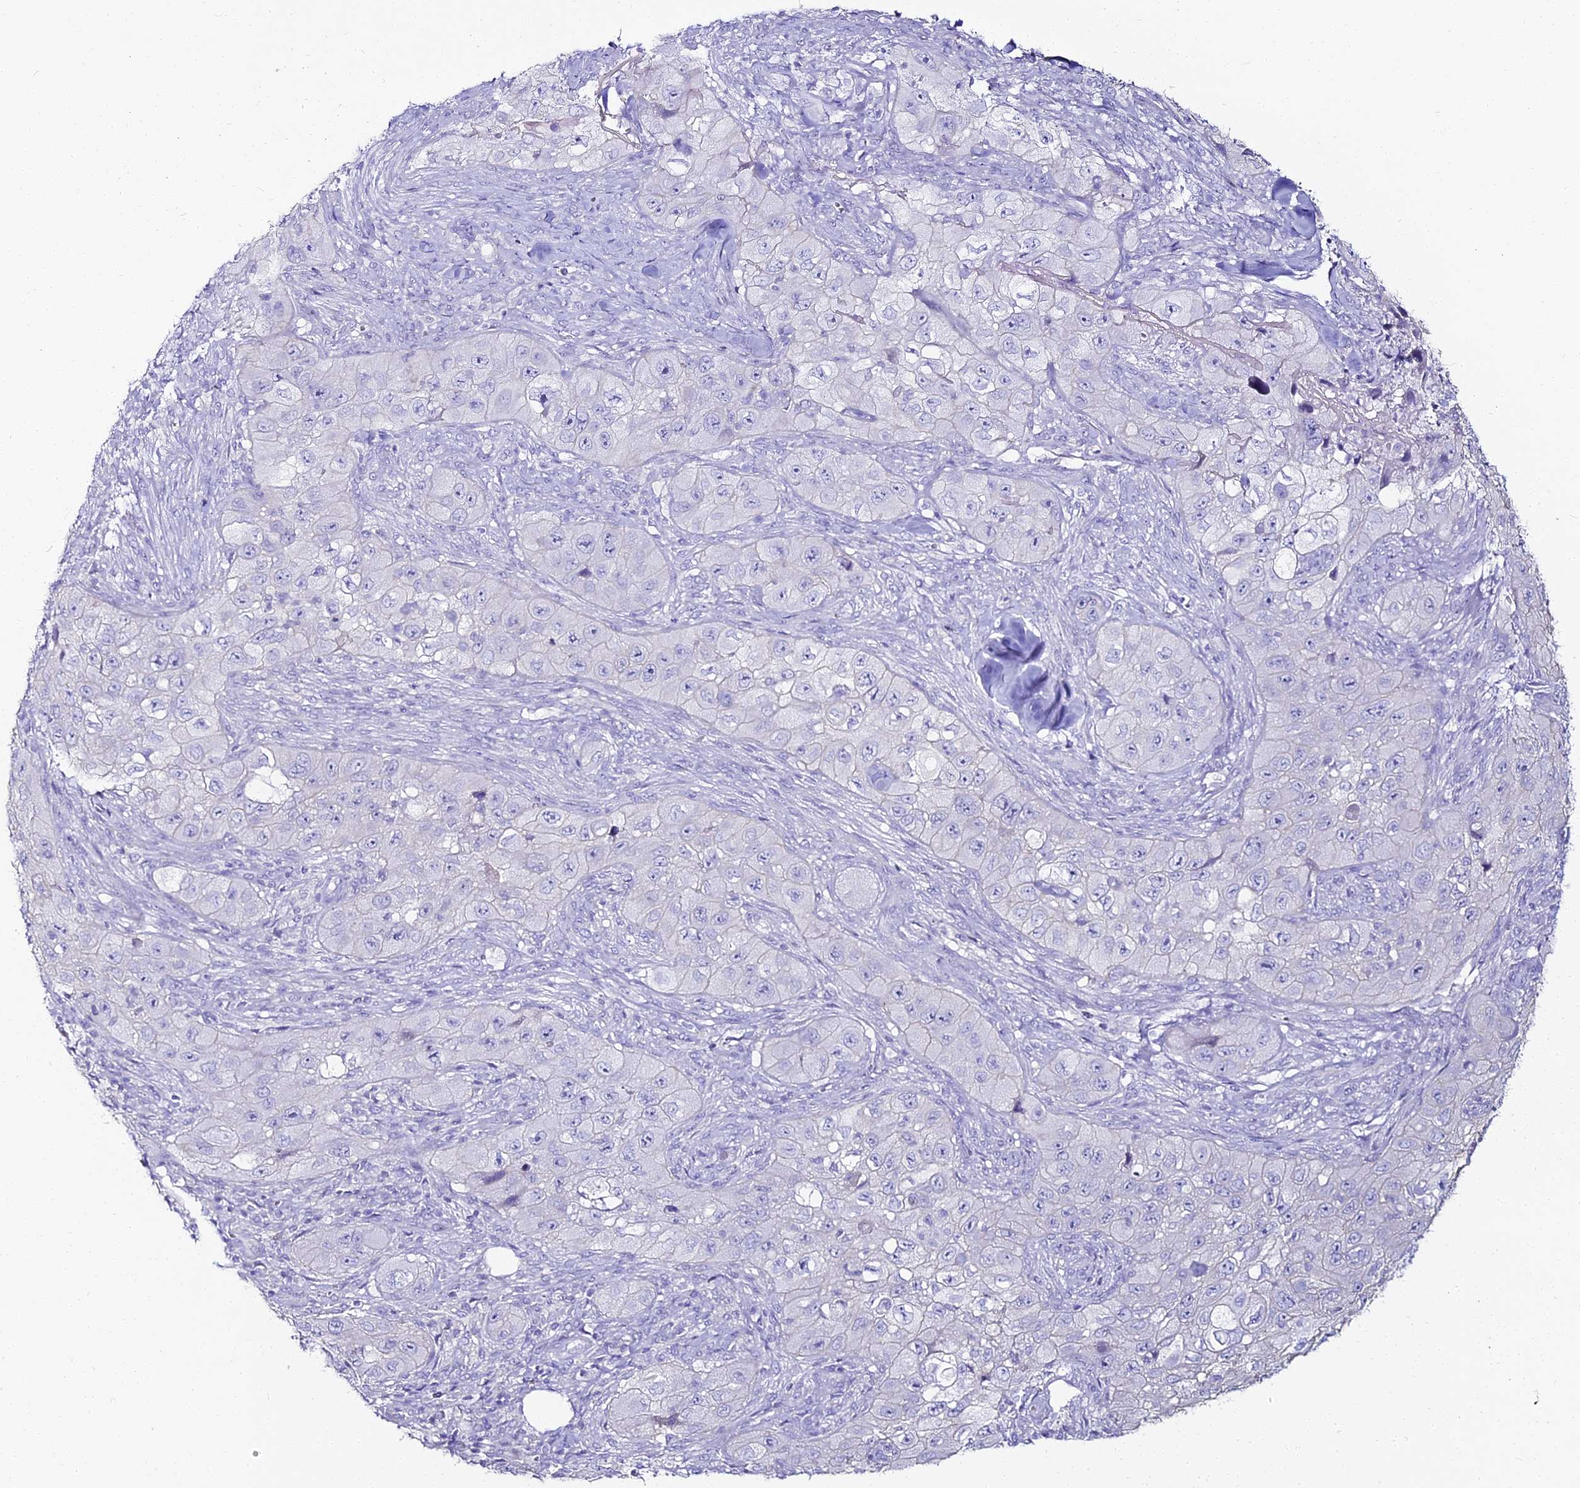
{"staining": {"intensity": "negative", "quantity": "none", "location": "none"}, "tissue": "skin cancer", "cell_type": "Tumor cells", "image_type": "cancer", "snomed": [{"axis": "morphology", "description": "Squamous cell carcinoma, NOS"}, {"axis": "topography", "description": "Skin"}, {"axis": "topography", "description": "Subcutis"}], "caption": "Skin cancer stained for a protein using IHC displays no positivity tumor cells.", "gene": "ALPG", "patient": {"sex": "male", "age": 73}}